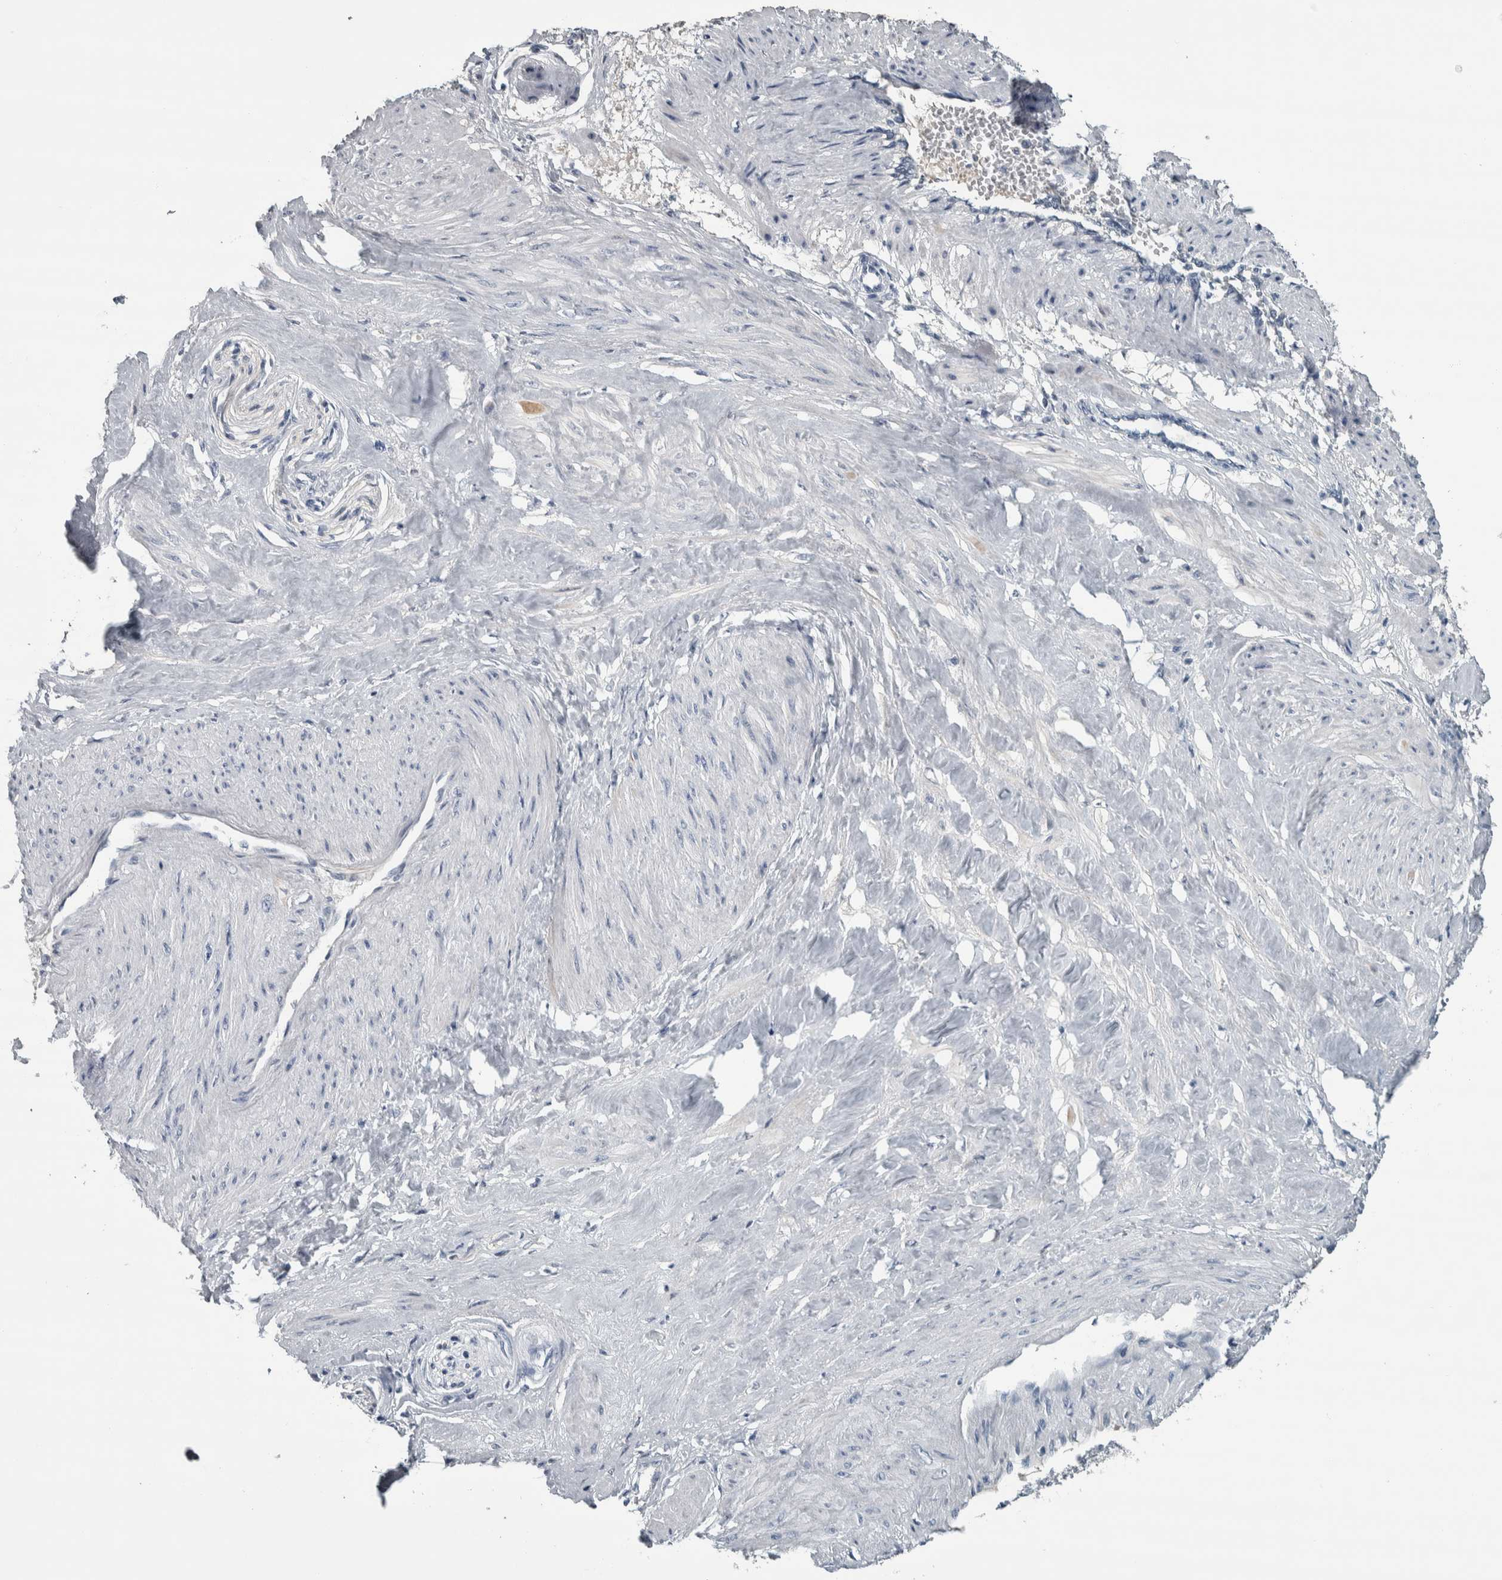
{"staining": {"intensity": "negative", "quantity": "none", "location": "none"}, "tissue": "smooth muscle", "cell_type": "Smooth muscle cells", "image_type": "normal", "snomed": [{"axis": "morphology", "description": "Normal tissue, NOS"}, {"axis": "topography", "description": "Endometrium"}], "caption": "The micrograph demonstrates no significant positivity in smooth muscle cells of smooth muscle.", "gene": "CAVIN4", "patient": {"sex": "female", "age": 33}}